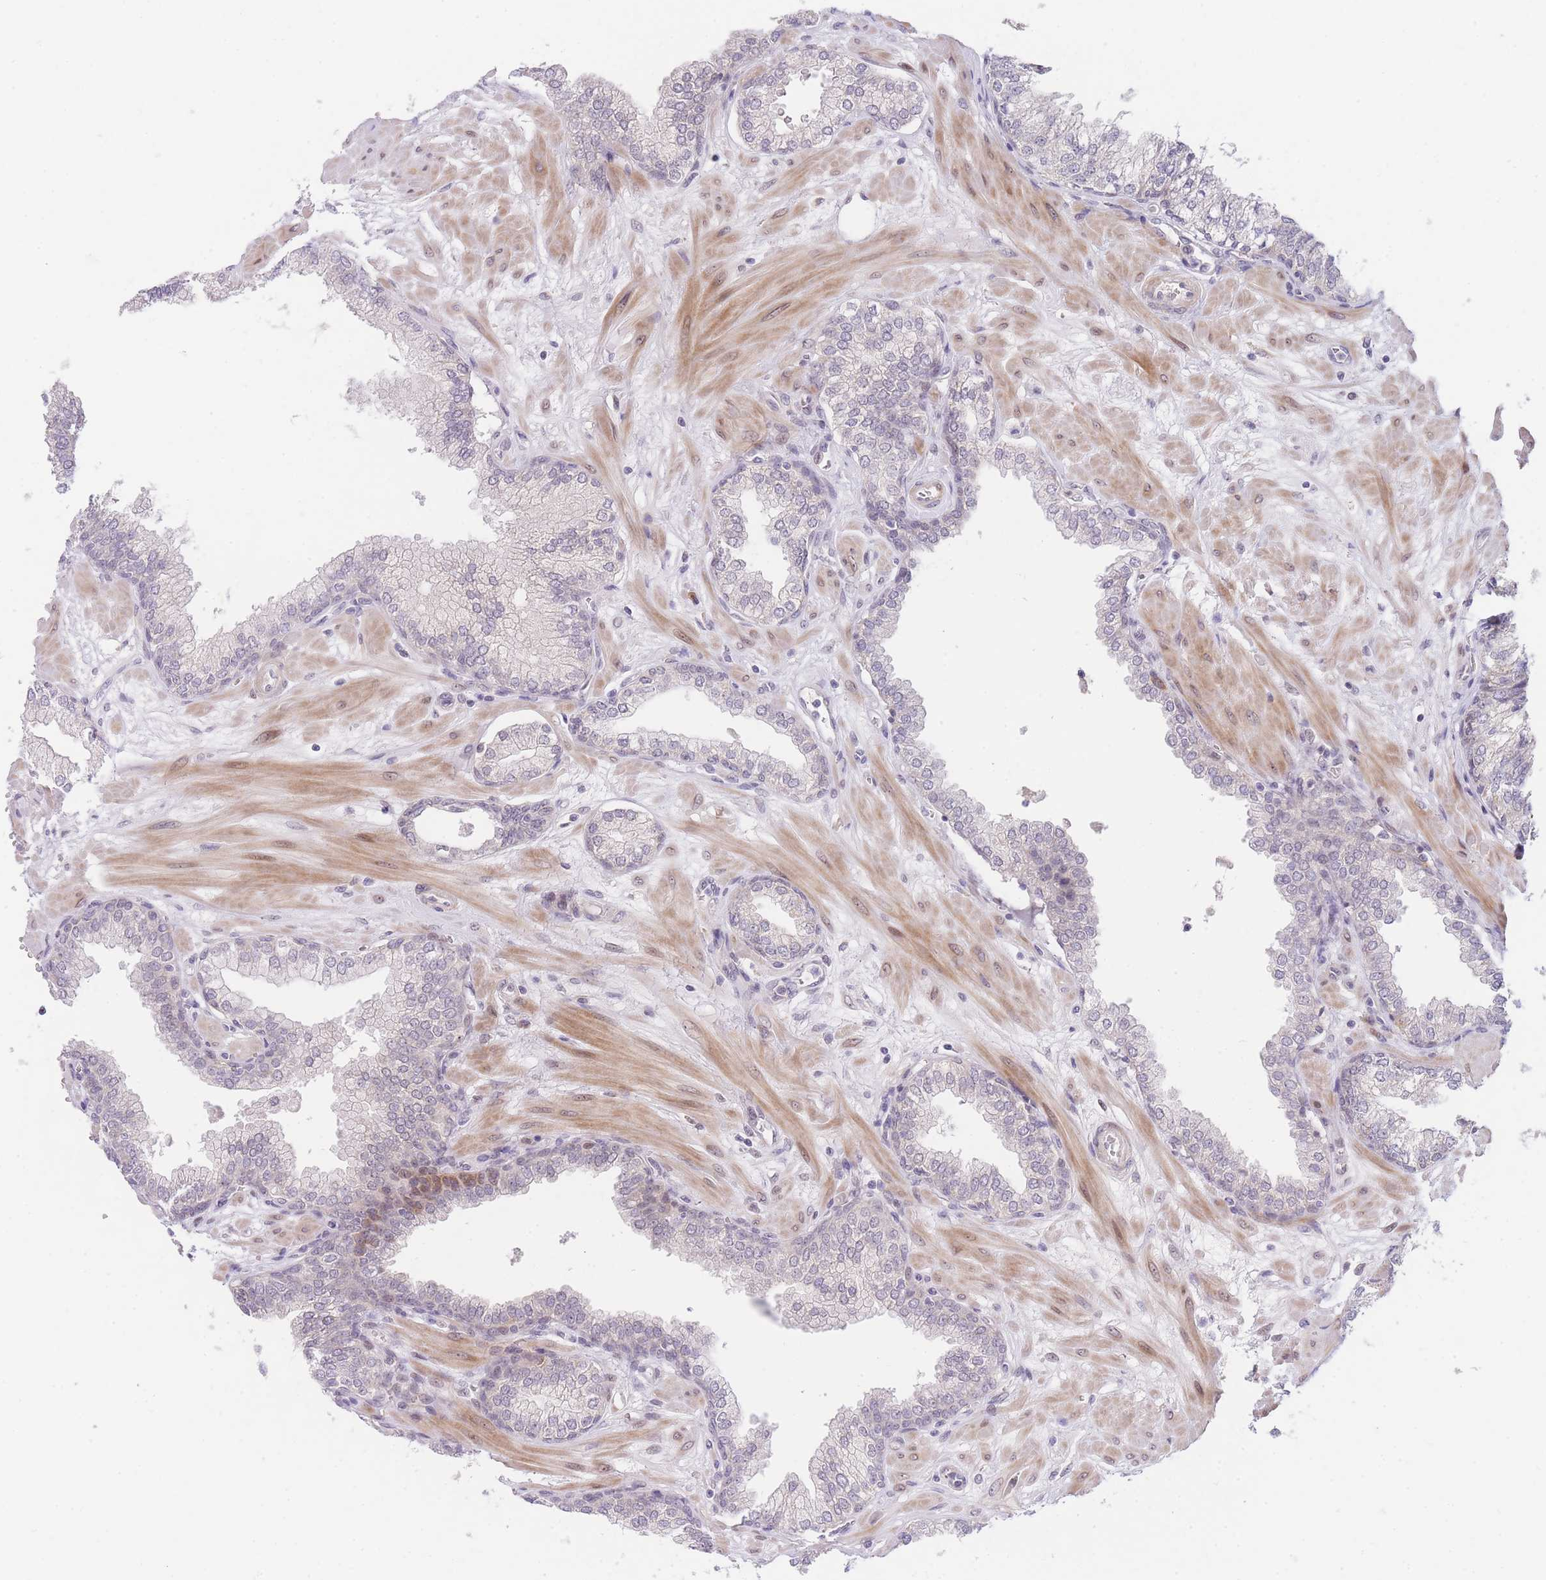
{"staining": {"intensity": "weak", "quantity": "<25%", "location": "cytoplasmic/membranous,nuclear"}, "tissue": "prostate", "cell_type": "Glandular cells", "image_type": "normal", "snomed": [{"axis": "morphology", "description": "Normal tissue, NOS"}, {"axis": "morphology", "description": "Urothelial carcinoma, Low grade"}, {"axis": "topography", "description": "Urinary bladder"}, {"axis": "topography", "description": "Prostate"}], "caption": "An immunohistochemistry (IHC) micrograph of normal prostate is shown. There is no staining in glandular cells of prostate.", "gene": "SLC25A33", "patient": {"sex": "male", "age": 60}}